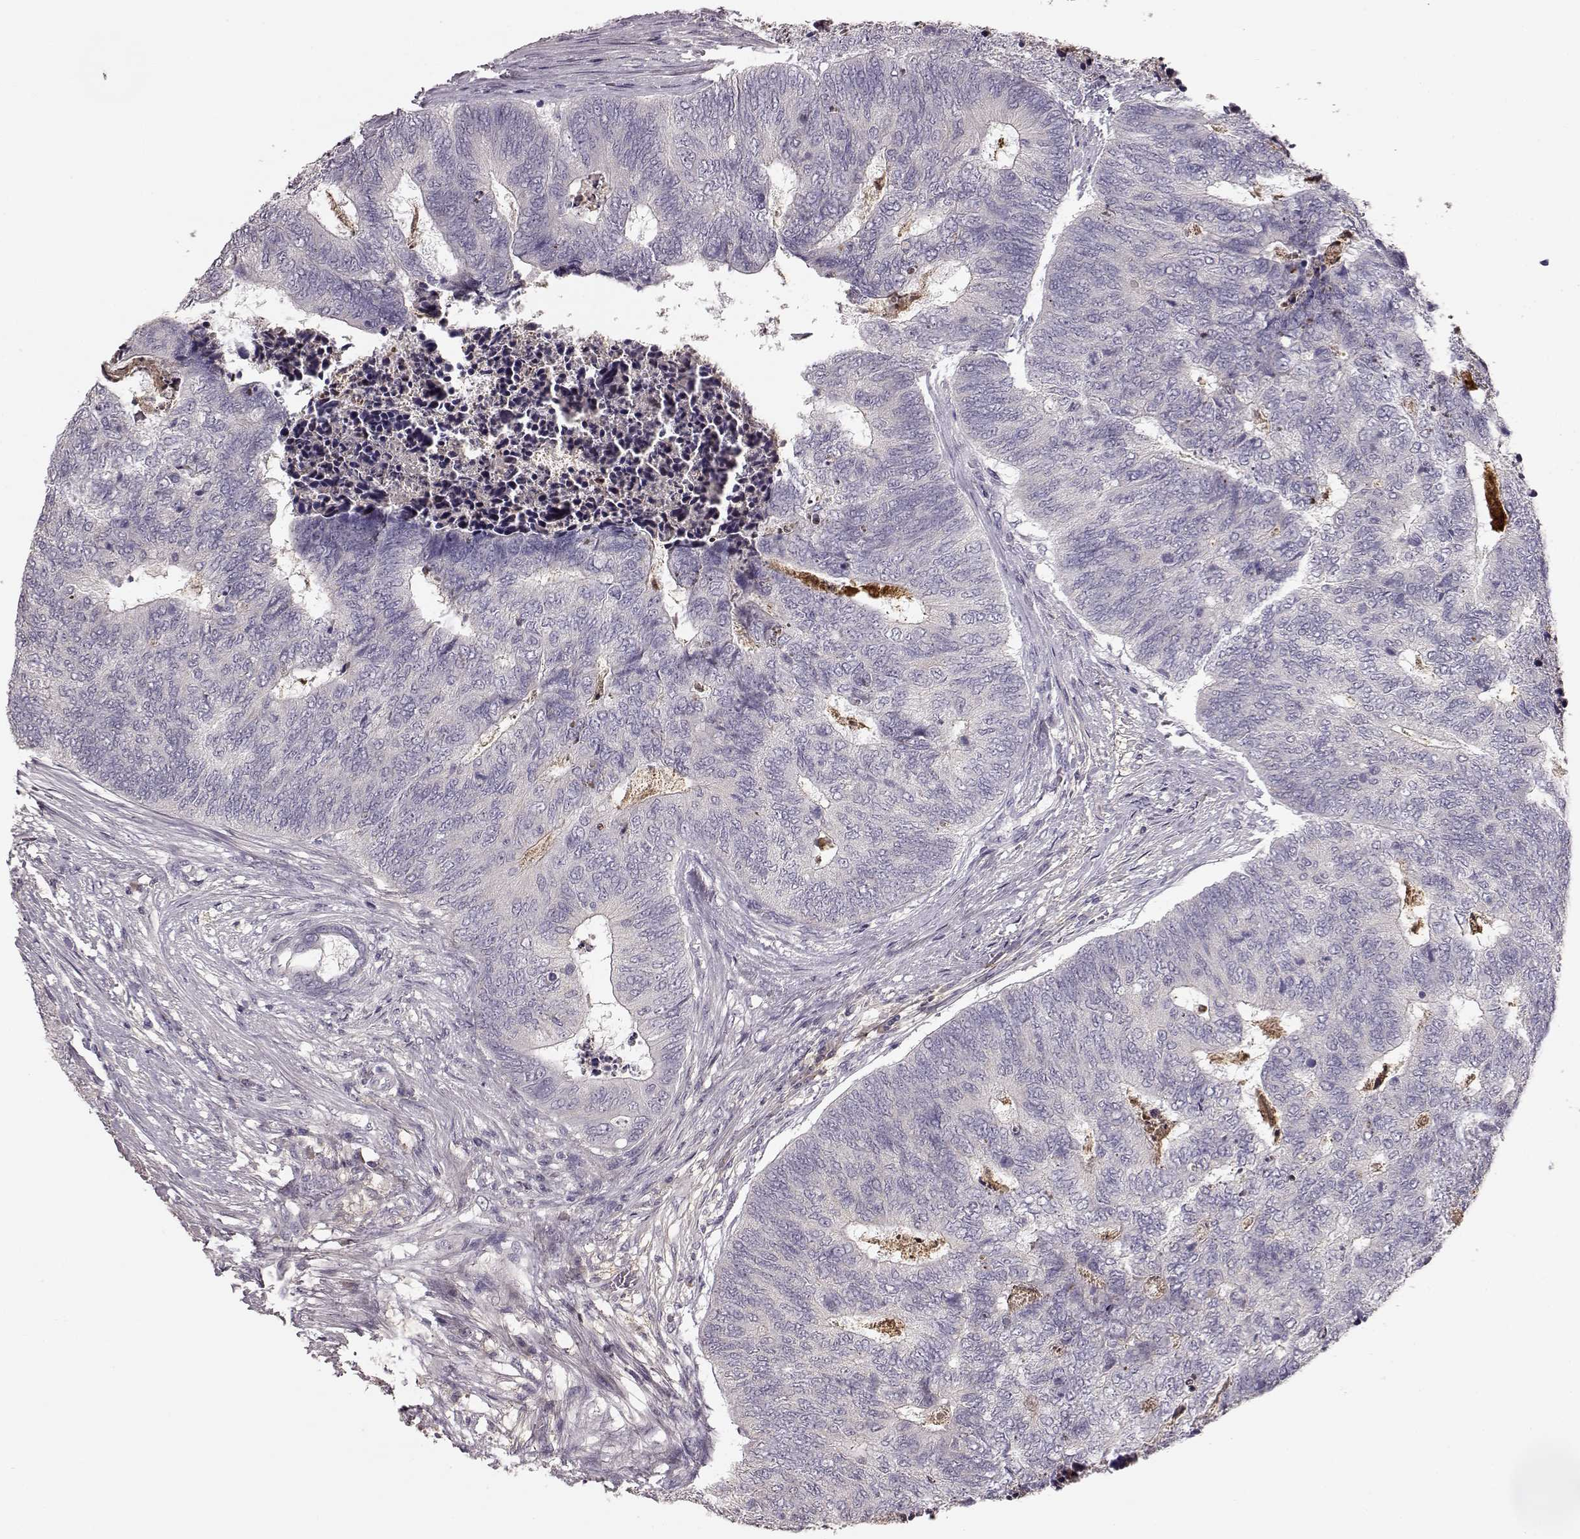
{"staining": {"intensity": "negative", "quantity": "none", "location": "none"}, "tissue": "colorectal cancer", "cell_type": "Tumor cells", "image_type": "cancer", "snomed": [{"axis": "morphology", "description": "Adenocarcinoma, NOS"}, {"axis": "topography", "description": "Colon"}], "caption": "Immunohistochemistry (IHC) image of colorectal cancer (adenocarcinoma) stained for a protein (brown), which displays no positivity in tumor cells. (Brightfield microscopy of DAB (3,3'-diaminobenzidine) immunohistochemistry at high magnification).", "gene": "YJEFN3", "patient": {"sex": "female", "age": 67}}